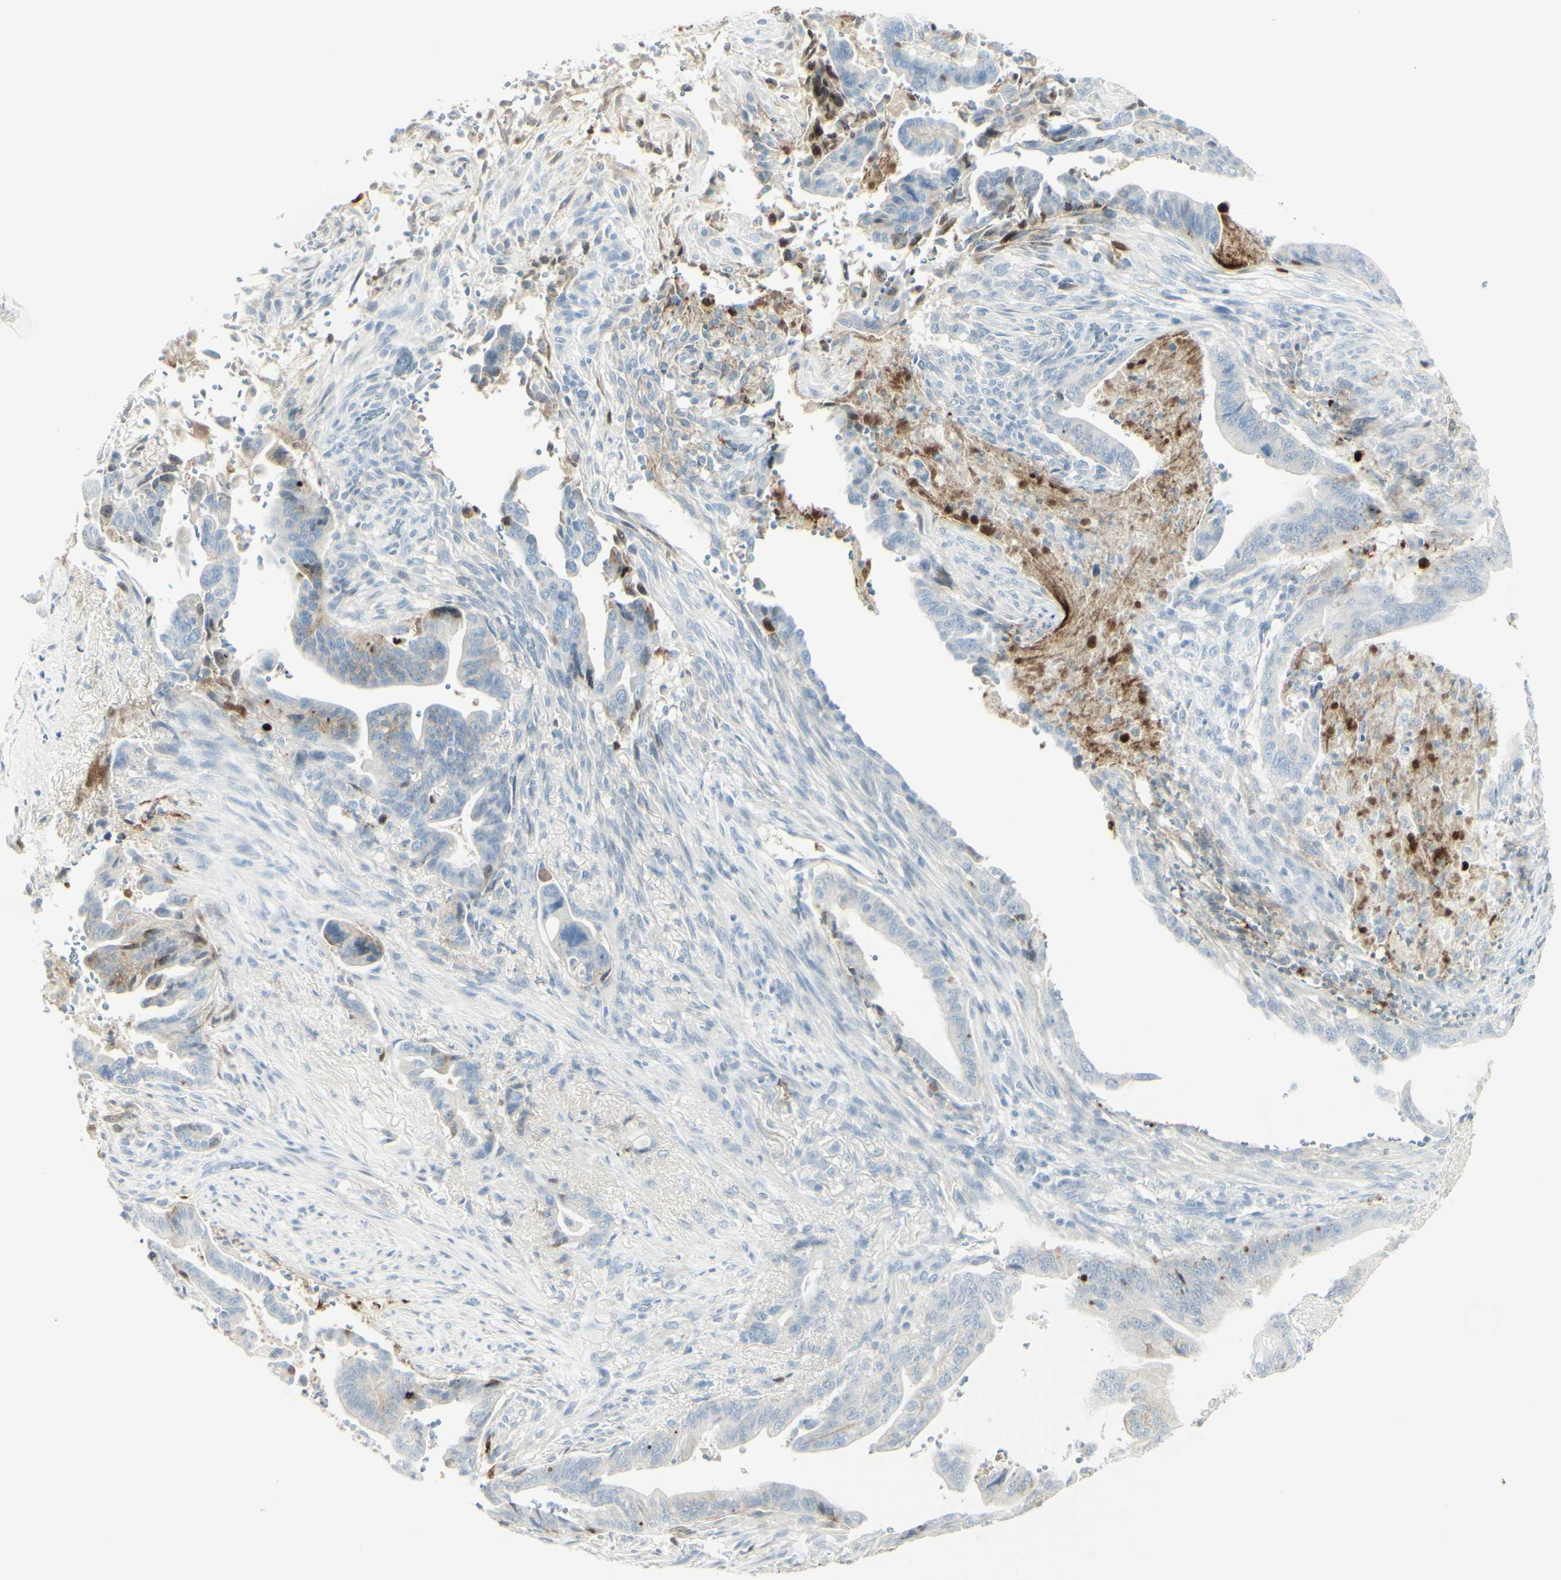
{"staining": {"intensity": "weak", "quantity": "<25%", "location": "cytoplasmic/membranous"}, "tissue": "pancreatic cancer", "cell_type": "Tumor cells", "image_type": "cancer", "snomed": [{"axis": "morphology", "description": "Adenocarcinoma, NOS"}, {"axis": "topography", "description": "Pancreas"}], "caption": "A high-resolution micrograph shows immunohistochemistry (IHC) staining of pancreatic adenocarcinoma, which displays no significant expression in tumor cells. The staining is performed using DAB (3,3'-diaminobenzidine) brown chromogen with nuclei counter-stained in using hematoxylin.", "gene": "MDK", "patient": {"sex": "male", "age": 70}}